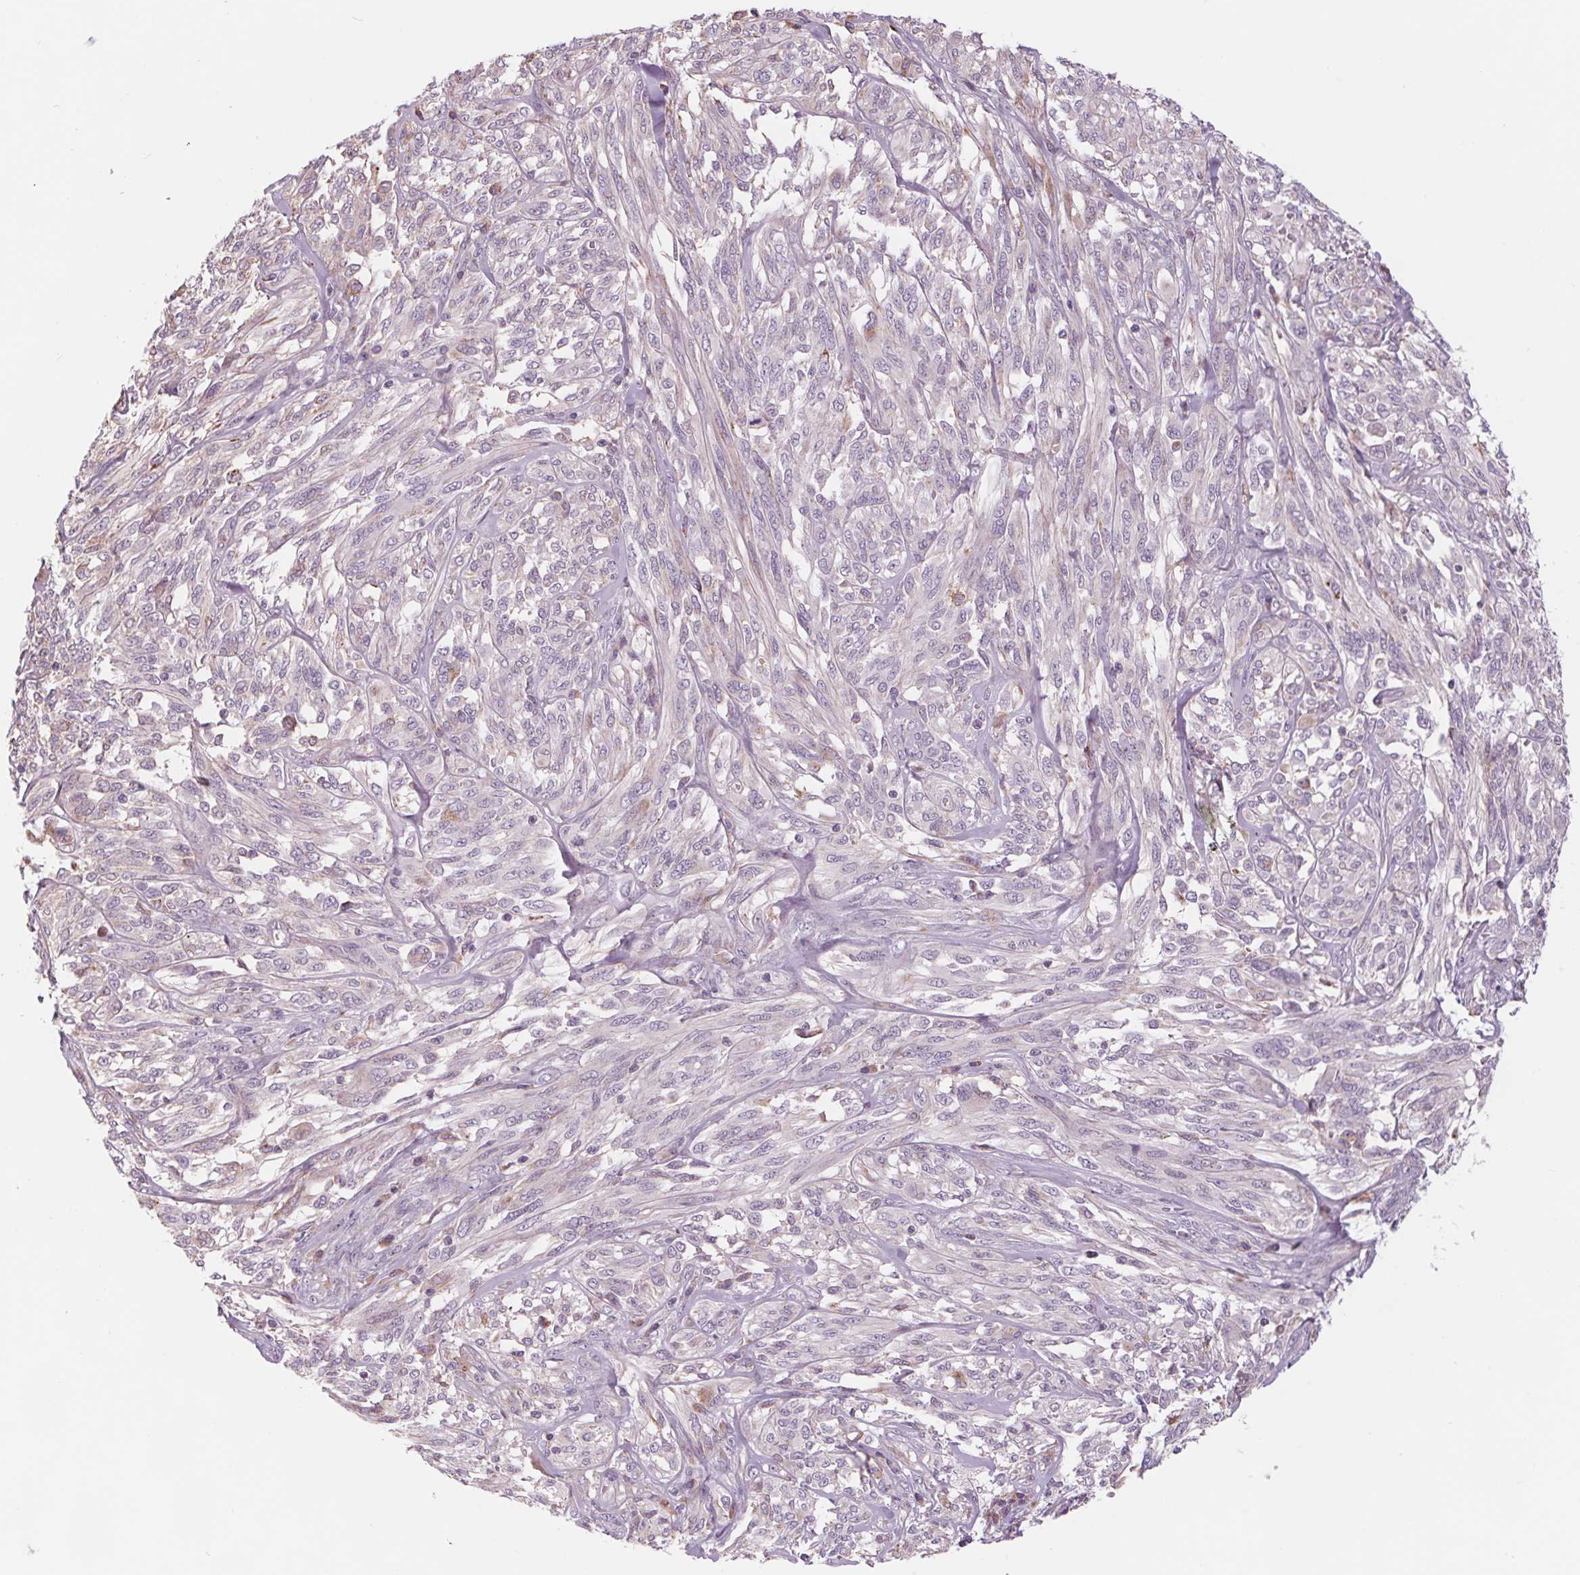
{"staining": {"intensity": "negative", "quantity": "none", "location": "none"}, "tissue": "melanoma", "cell_type": "Tumor cells", "image_type": "cancer", "snomed": [{"axis": "morphology", "description": "Malignant melanoma, NOS"}, {"axis": "topography", "description": "Skin"}], "caption": "Tumor cells show no significant staining in malignant melanoma.", "gene": "SAMD5", "patient": {"sex": "female", "age": 91}}